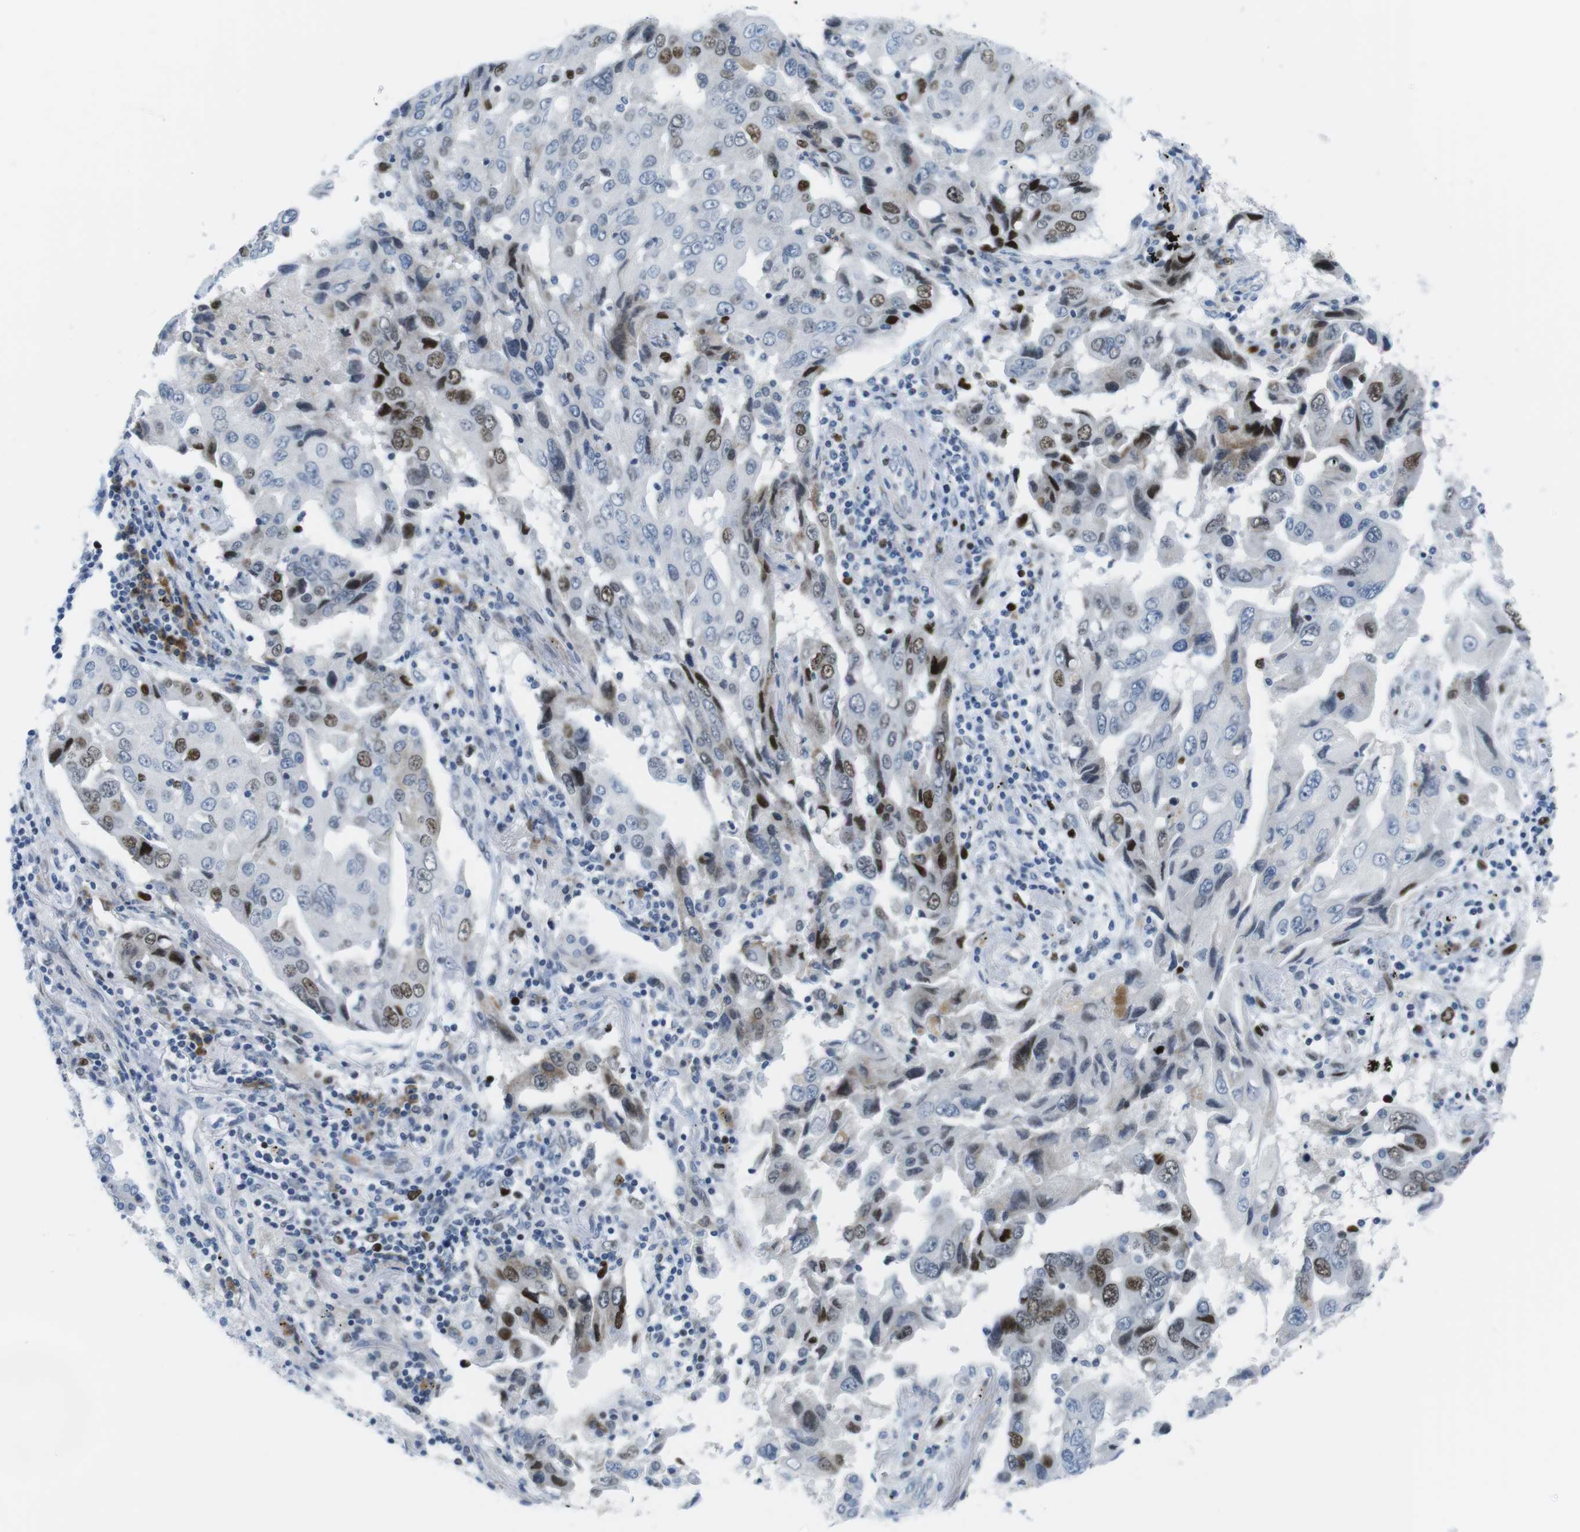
{"staining": {"intensity": "moderate", "quantity": "<25%", "location": "nuclear"}, "tissue": "lung cancer", "cell_type": "Tumor cells", "image_type": "cancer", "snomed": [{"axis": "morphology", "description": "Adenocarcinoma, NOS"}, {"axis": "topography", "description": "Lung"}], "caption": "Adenocarcinoma (lung) stained with immunohistochemistry (IHC) demonstrates moderate nuclear positivity in approximately <25% of tumor cells.", "gene": "CHAF1A", "patient": {"sex": "female", "age": 65}}